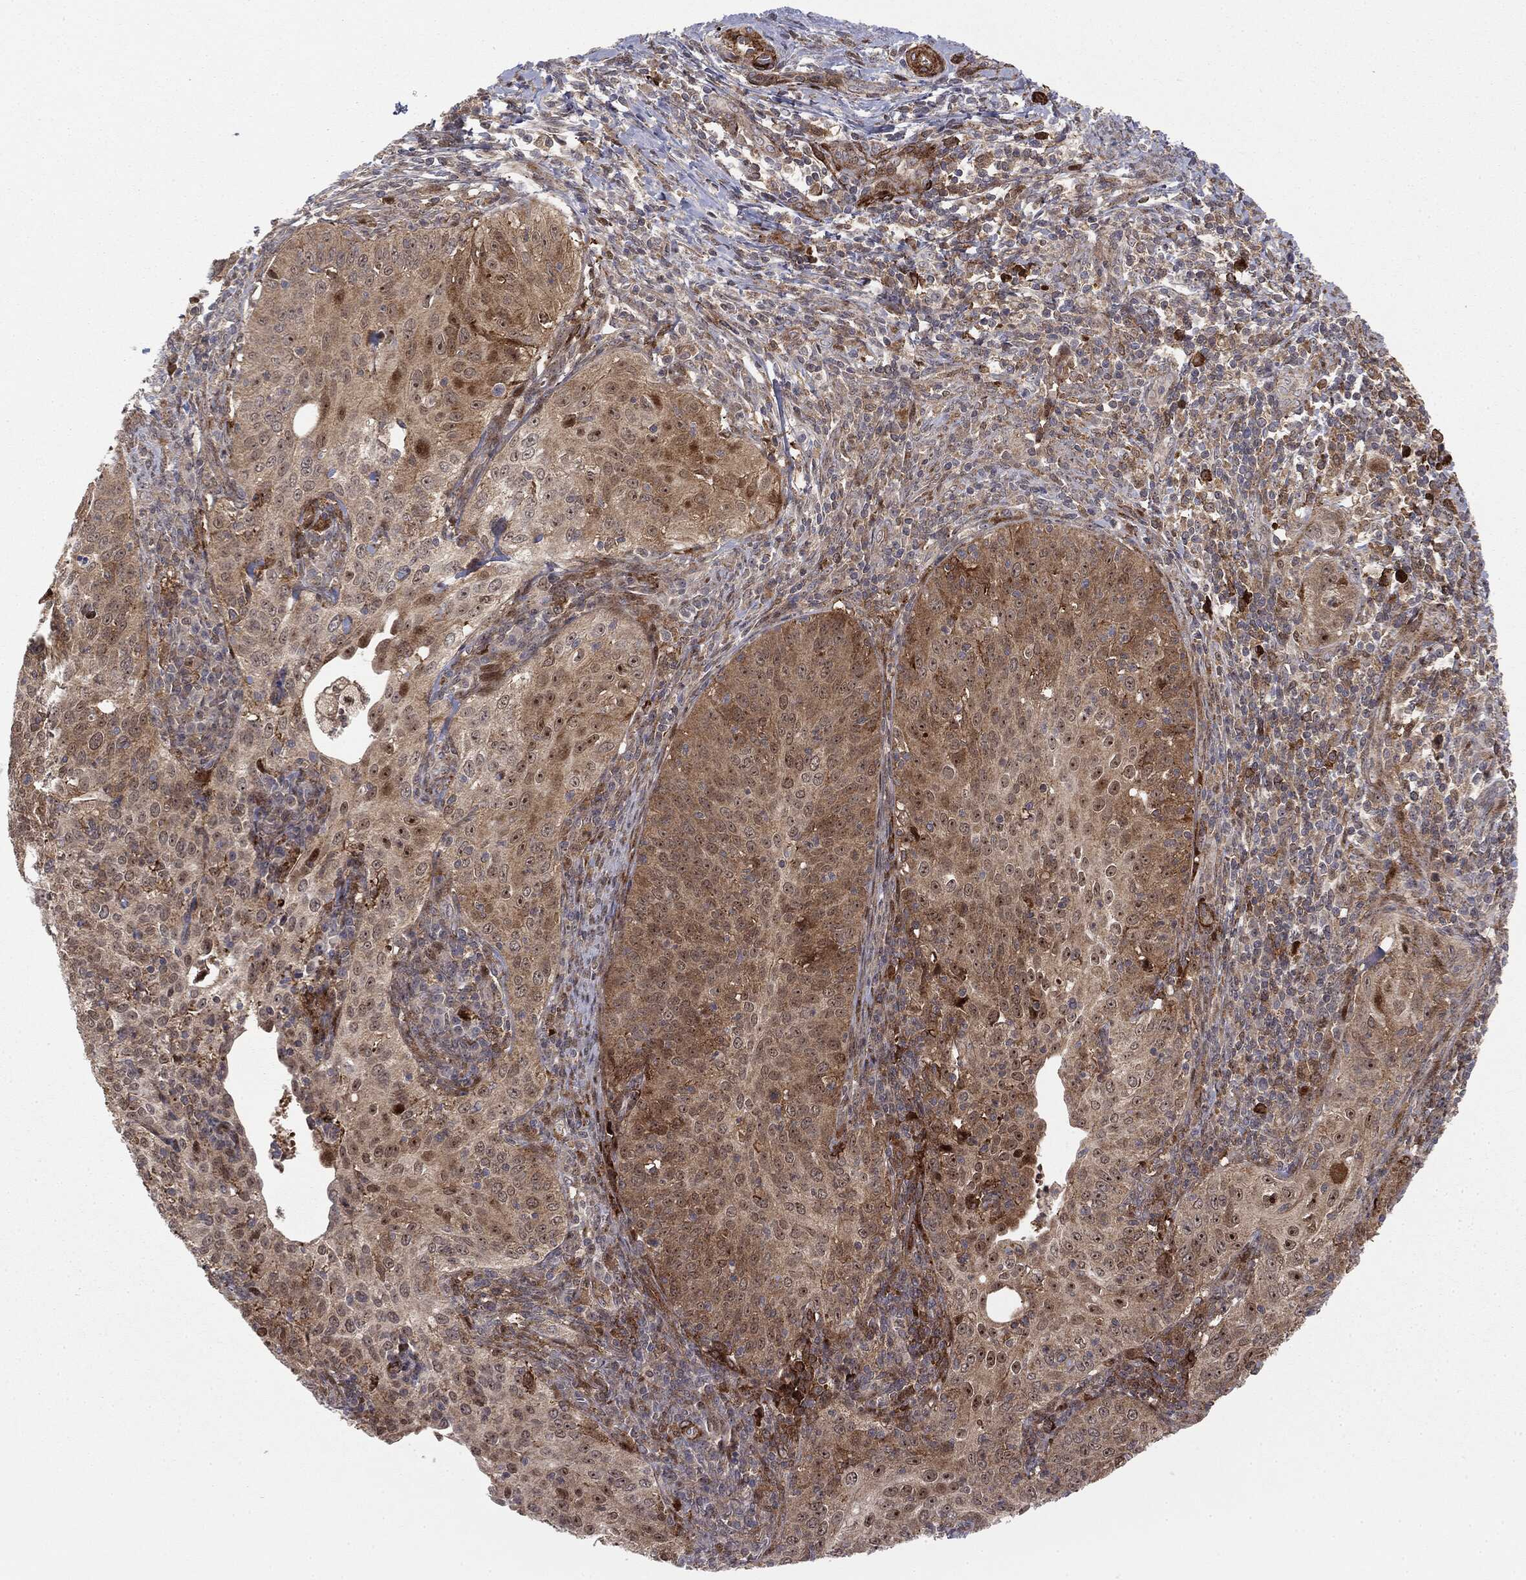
{"staining": {"intensity": "weak", "quantity": "25%-75%", "location": "cytoplasmic/membranous,nuclear"}, "tissue": "cervical cancer", "cell_type": "Tumor cells", "image_type": "cancer", "snomed": [{"axis": "morphology", "description": "Squamous cell carcinoma, NOS"}, {"axis": "topography", "description": "Cervix"}], "caption": "Approximately 25%-75% of tumor cells in squamous cell carcinoma (cervical) show weak cytoplasmic/membranous and nuclear protein expression as visualized by brown immunohistochemical staining.", "gene": "PTEN", "patient": {"sex": "female", "age": 30}}